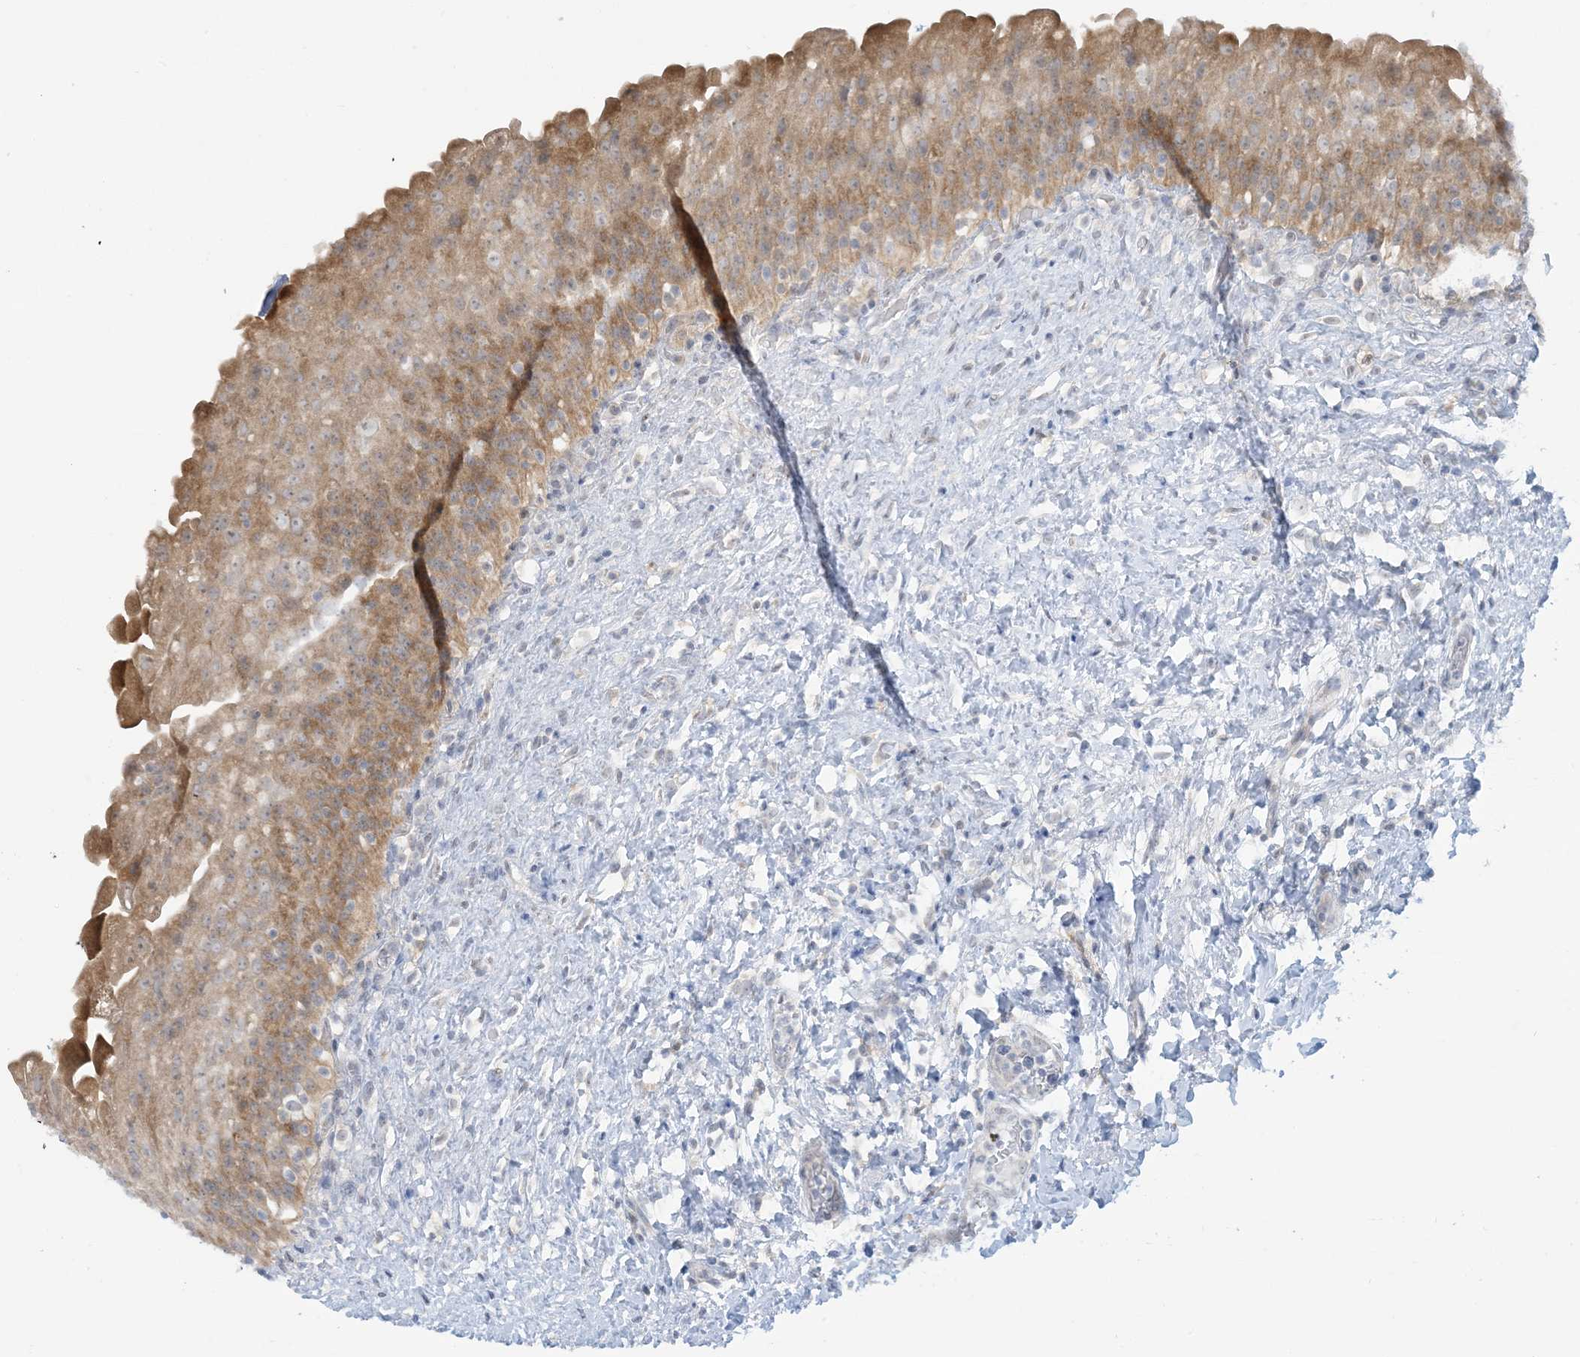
{"staining": {"intensity": "moderate", "quantity": ">75%", "location": "cytoplasmic/membranous"}, "tissue": "urinary bladder", "cell_type": "Urothelial cells", "image_type": "normal", "snomed": [{"axis": "morphology", "description": "Normal tissue, NOS"}, {"axis": "topography", "description": "Urinary bladder"}], "caption": "Urinary bladder stained with DAB (3,3'-diaminobenzidine) IHC demonstrates medium levels of moderate cytoplasmic/membranous expression in about >75% of urothelial cells. (DAB (3,3'-diaminobenzidine) IHC with brightfield microscopy, high magnification).", "gene": "MRPS18A", "patient": {"sex": "female", "age": 27}}